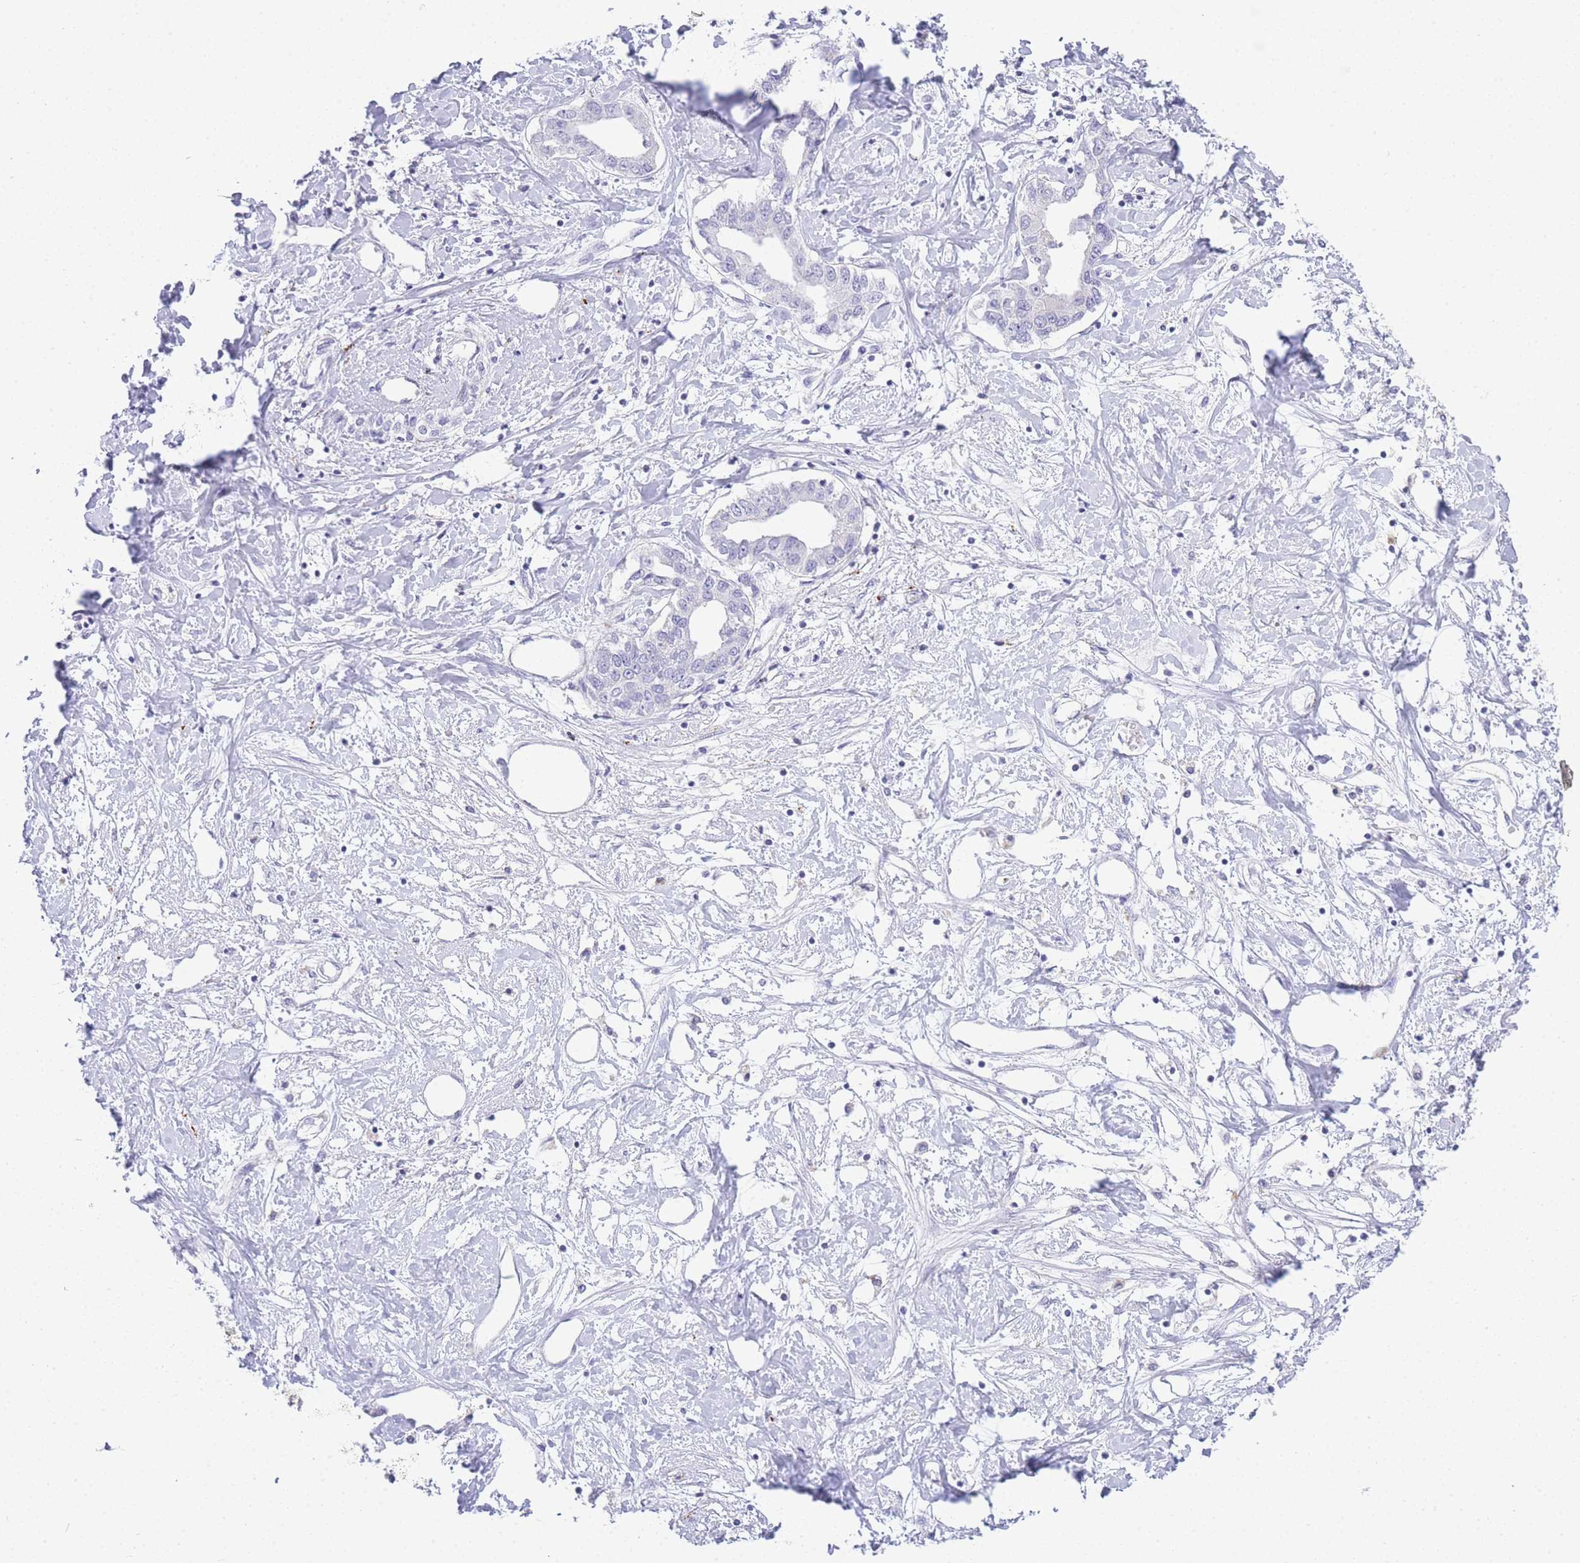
{"staining": {"intensity": "negative", "quantity": "none", "location": "none"}, "tissue": "liver cancer", "cell_type": "Tumor cells", "image_type": "cancer", "snomed": [{"axis": "morphology", "description": "Cholangiocarcinoma"}, {"axis": "topography", "description": "Liver"}], "caption": "The immunohistochemistry (IHC) micrograph has no significant staining in tumor cells of liver cancer tissue. The staining is performed using DAB (3,3'-diaminobenzidine) brown chromogen with nuclei counter-stained in using hematoxylin.", "gene": "RHO", "patient": {"sex": "male", "age": 59}}